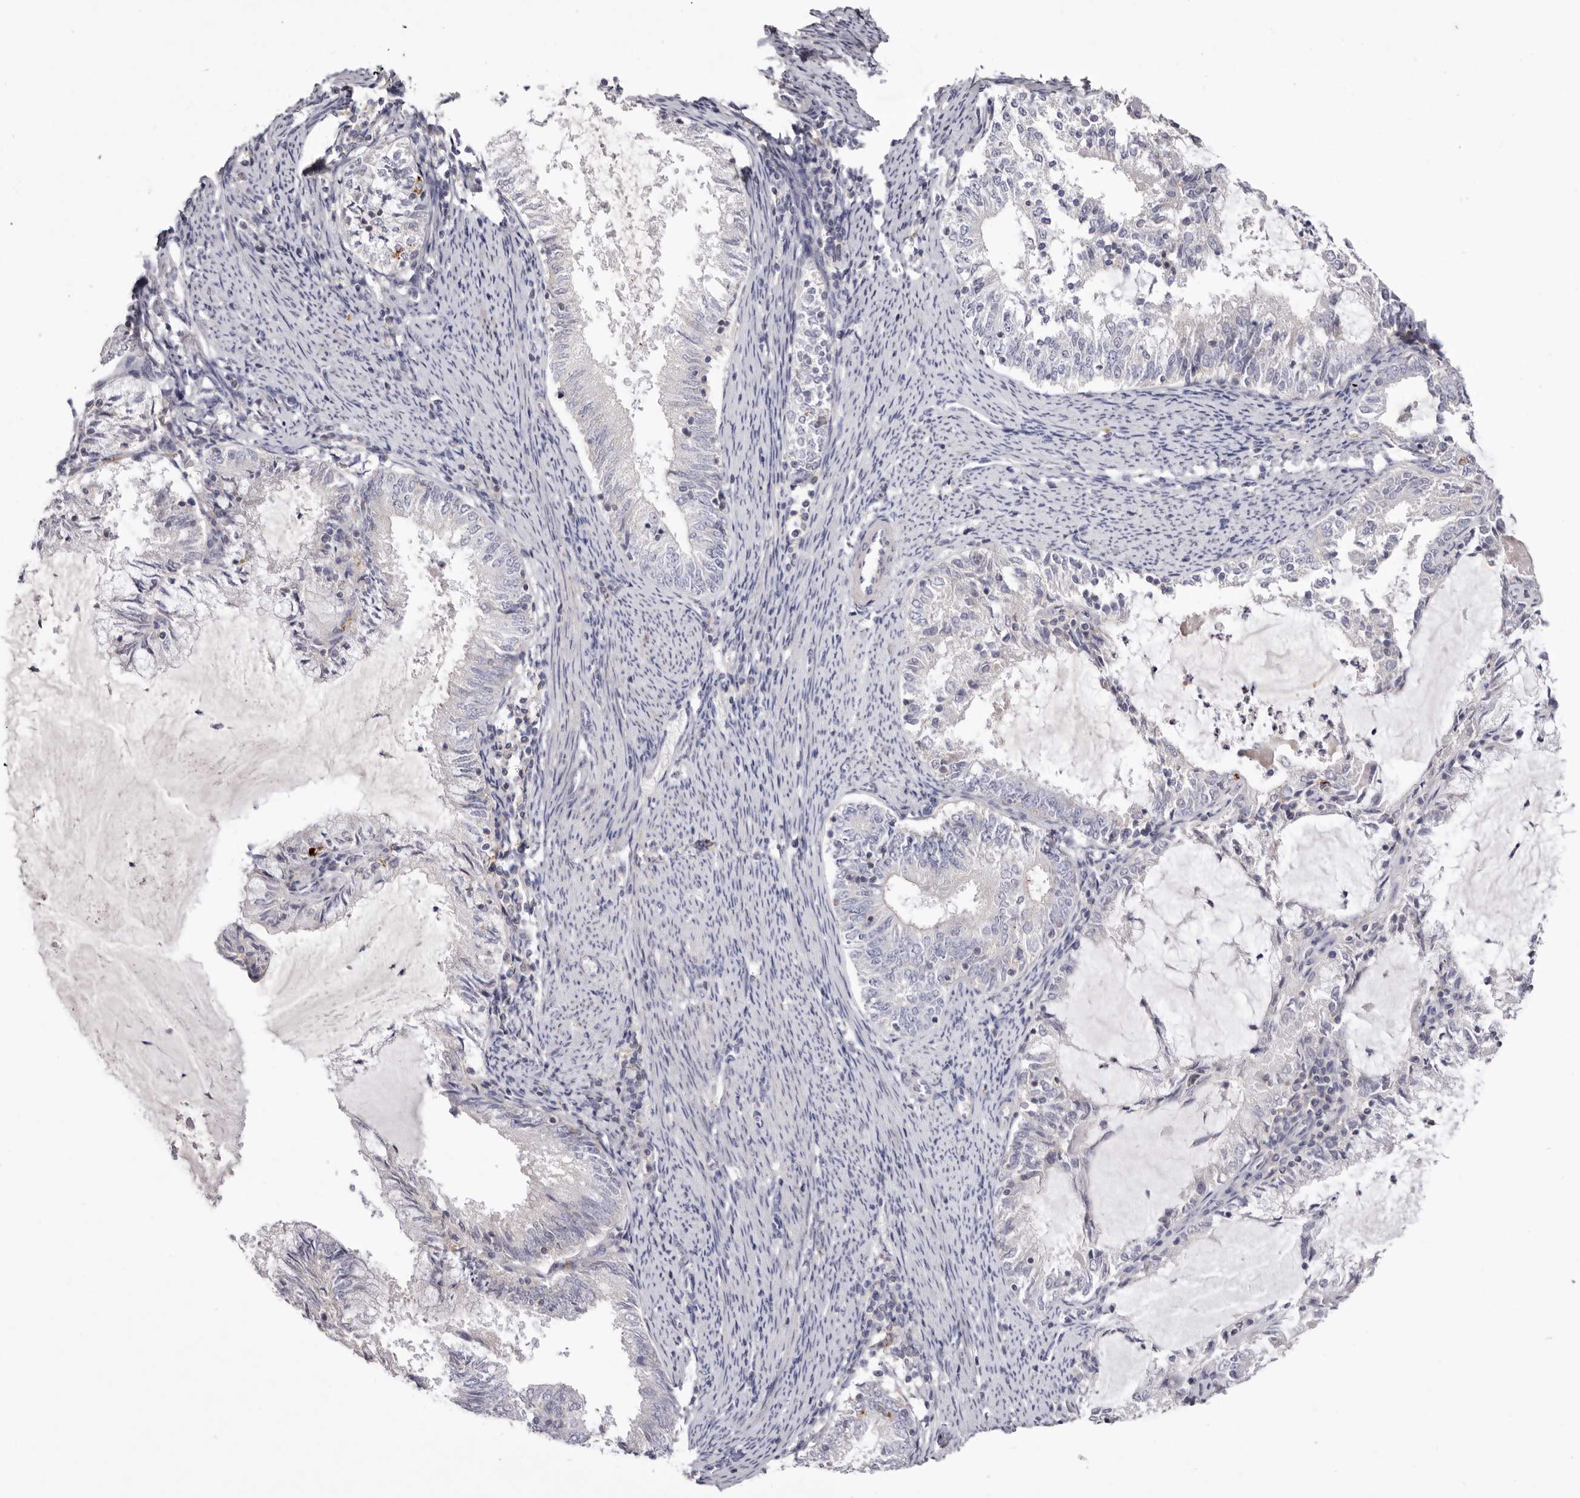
{"staining": {"intensity": "negative", "quantity": "none", "location": "none"}, "tissue": "endometrial cancer", "cell_type": "Tumor cells", "image_type": "cancer", "snomed": [{"axis": "morphology", "description": "Adenocarcinoma, NOS"}, {"axis": "topography", "description": "Endometrium"}], "caption": "This is an IHC photomicrograph of human endometrial cancer (adenocarcinoma). There is no staining in tumor cells.", "gene": "S1PR5", "patient": {"sex": "female", "age": 57}}